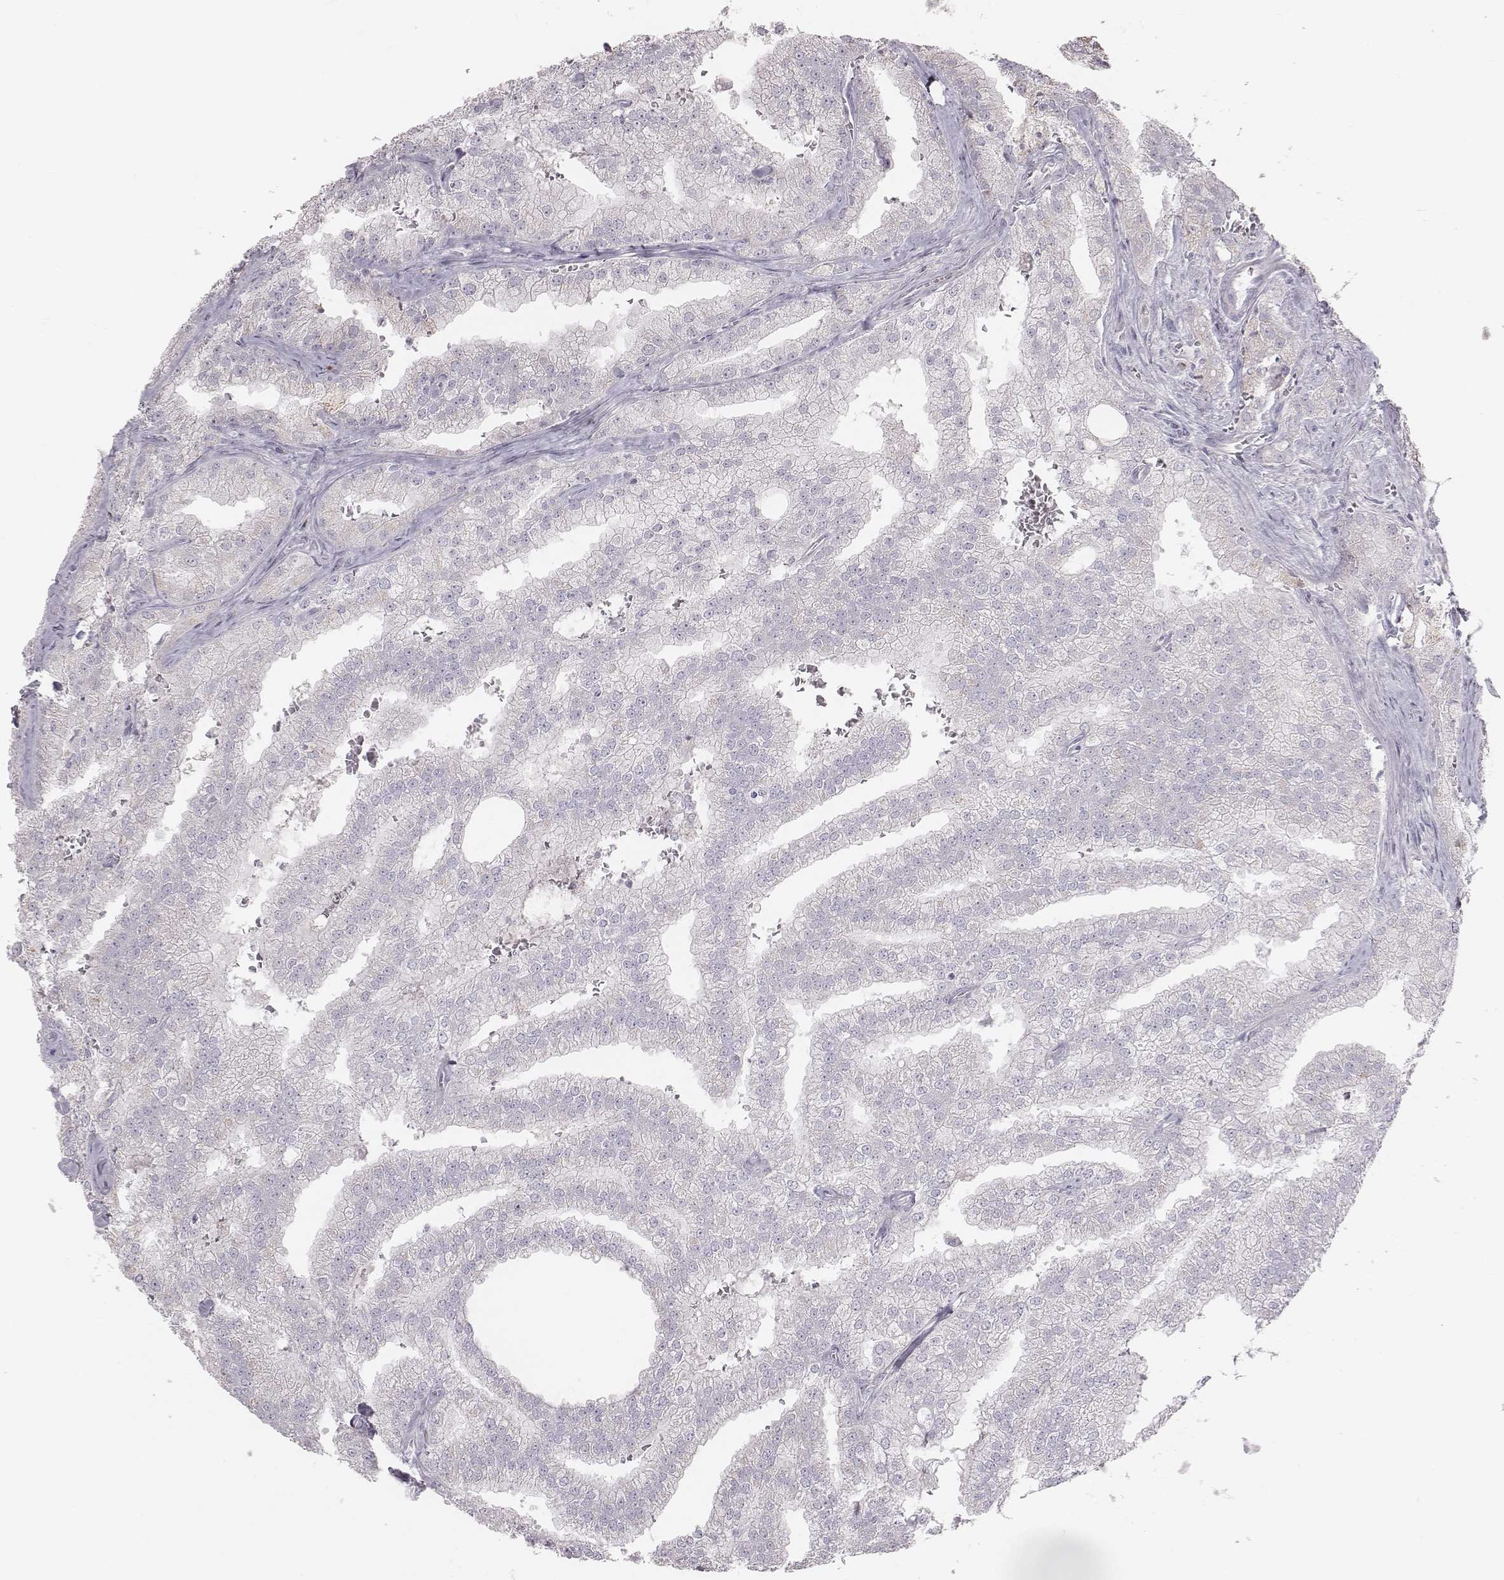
{"staining": {"intensity": "negative", "quantity": "none", "location": "none"}, "tissue": "prostate cancer", "cell_type": "Tumor cells", "image_type": "cancer", "snomed": [{"axis": "morphology", "description": "Adenocarcinoma, NOS"}, {"axis": "topography", "description": "Prostate"}], "caption": "Immunohistochemistry (IHC) of prostate cancer reveals no expression in tumor cells. Brightfield microscopy of IHC stained with DAB (brown) and hematoxylin (blue), captured at high magnification.", "gene": "C6orf58", "patient": {"sex": "male", "age": 70}}